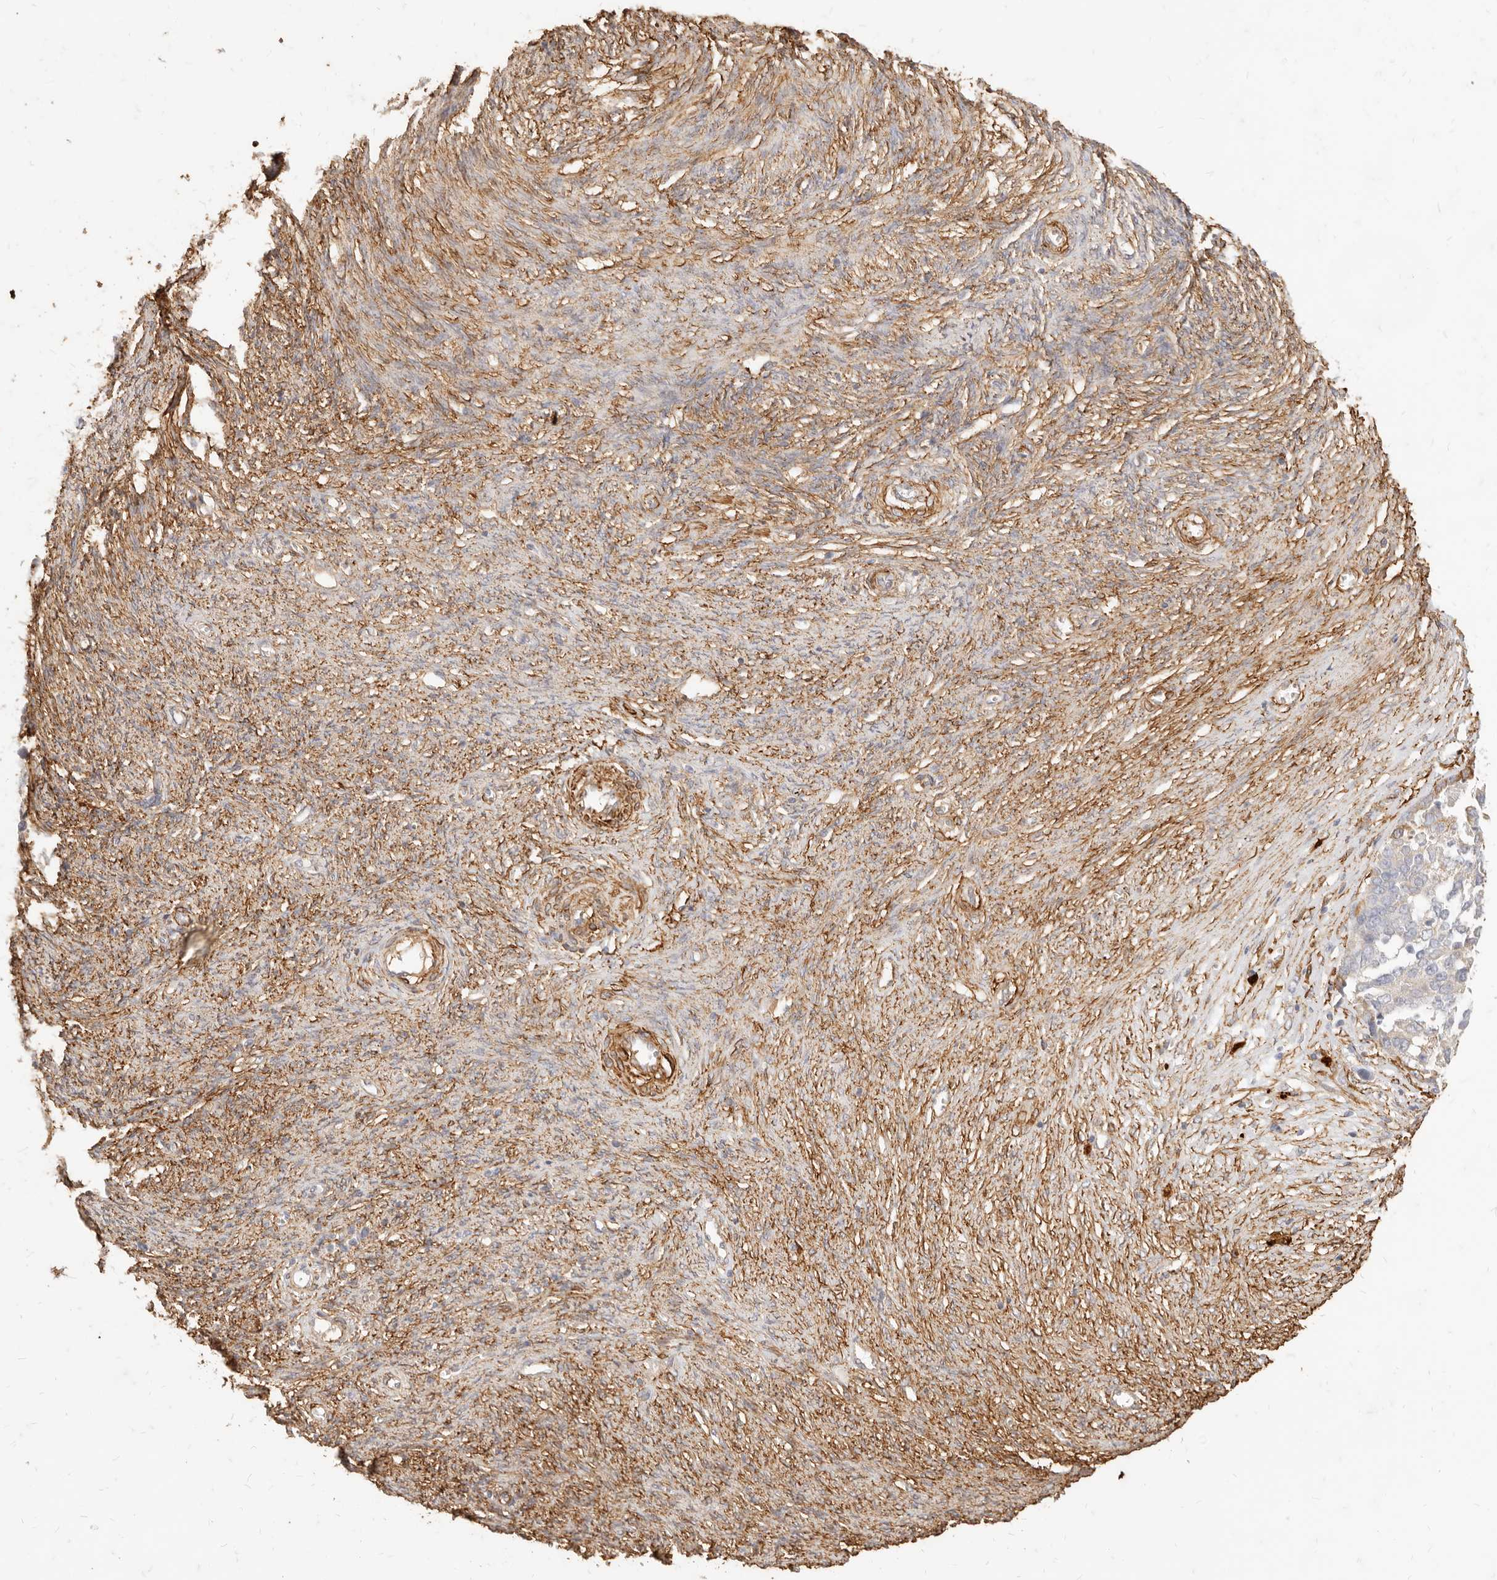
{"staining": {"intensity": "negative", "quantity": "none", "location": "none"}, "tissue": "ovarian cancer", "cell_type": "Tumor cells", "image_type": "cancer", "snomed": [{"axis": "morphology", "description": "Cystadenocarcinoma, serous, NOS"}, {"axis": "topography", "description": "Ovary"}], "caption": "High magnification brightfield microscopy of ovarian serous cystadenocarcinoma stained with DAB (3,3'-diaminobenzidine) (brown) and counterstained with hematoxylin (blue): tumor cells show no significant staining.", "gene": "TMTC2", "patient": {"sex": "female", "age": 44}}